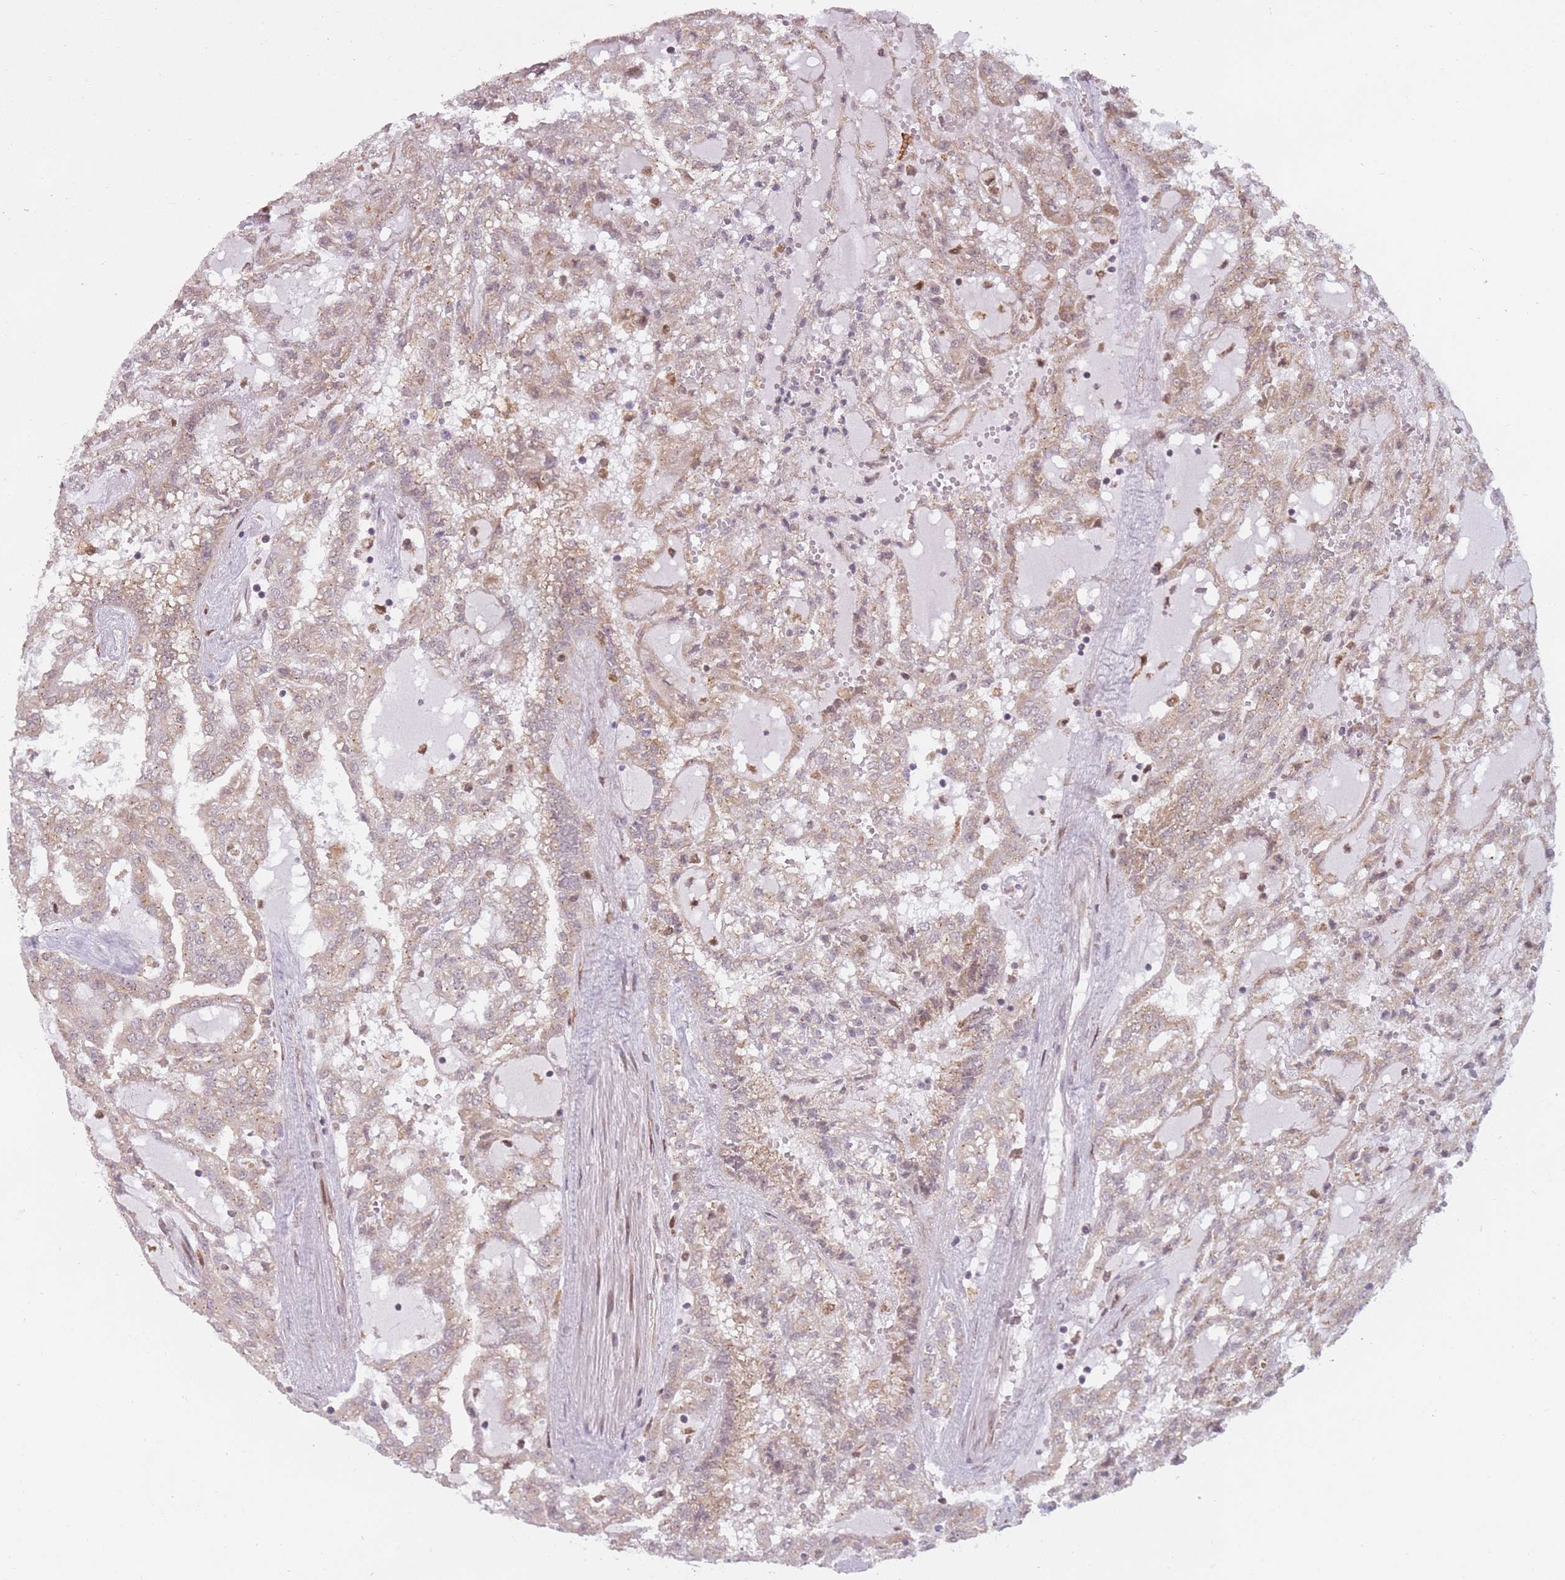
{"staining": {"intensity": "weak", "quantity": "25%-75%", "location": "cytoplasmic/membranous"}, "tissue": "renal cancer", "cell_type": "Tumor cells", "image_type": "cancer", "snomed": [{"axis": "morphology", "description": "Adenocarcinoma, NOS"}, {"axis": "topography", "description": "Kidney"}], "caption": "Renal cancer stained with a brown dye reveals weak cytoplasmic/membranous positive staining in about 25%-75% of tumor cells.", "gene": "LGALS9", "patient": {"sex": "male", "age": 63}}